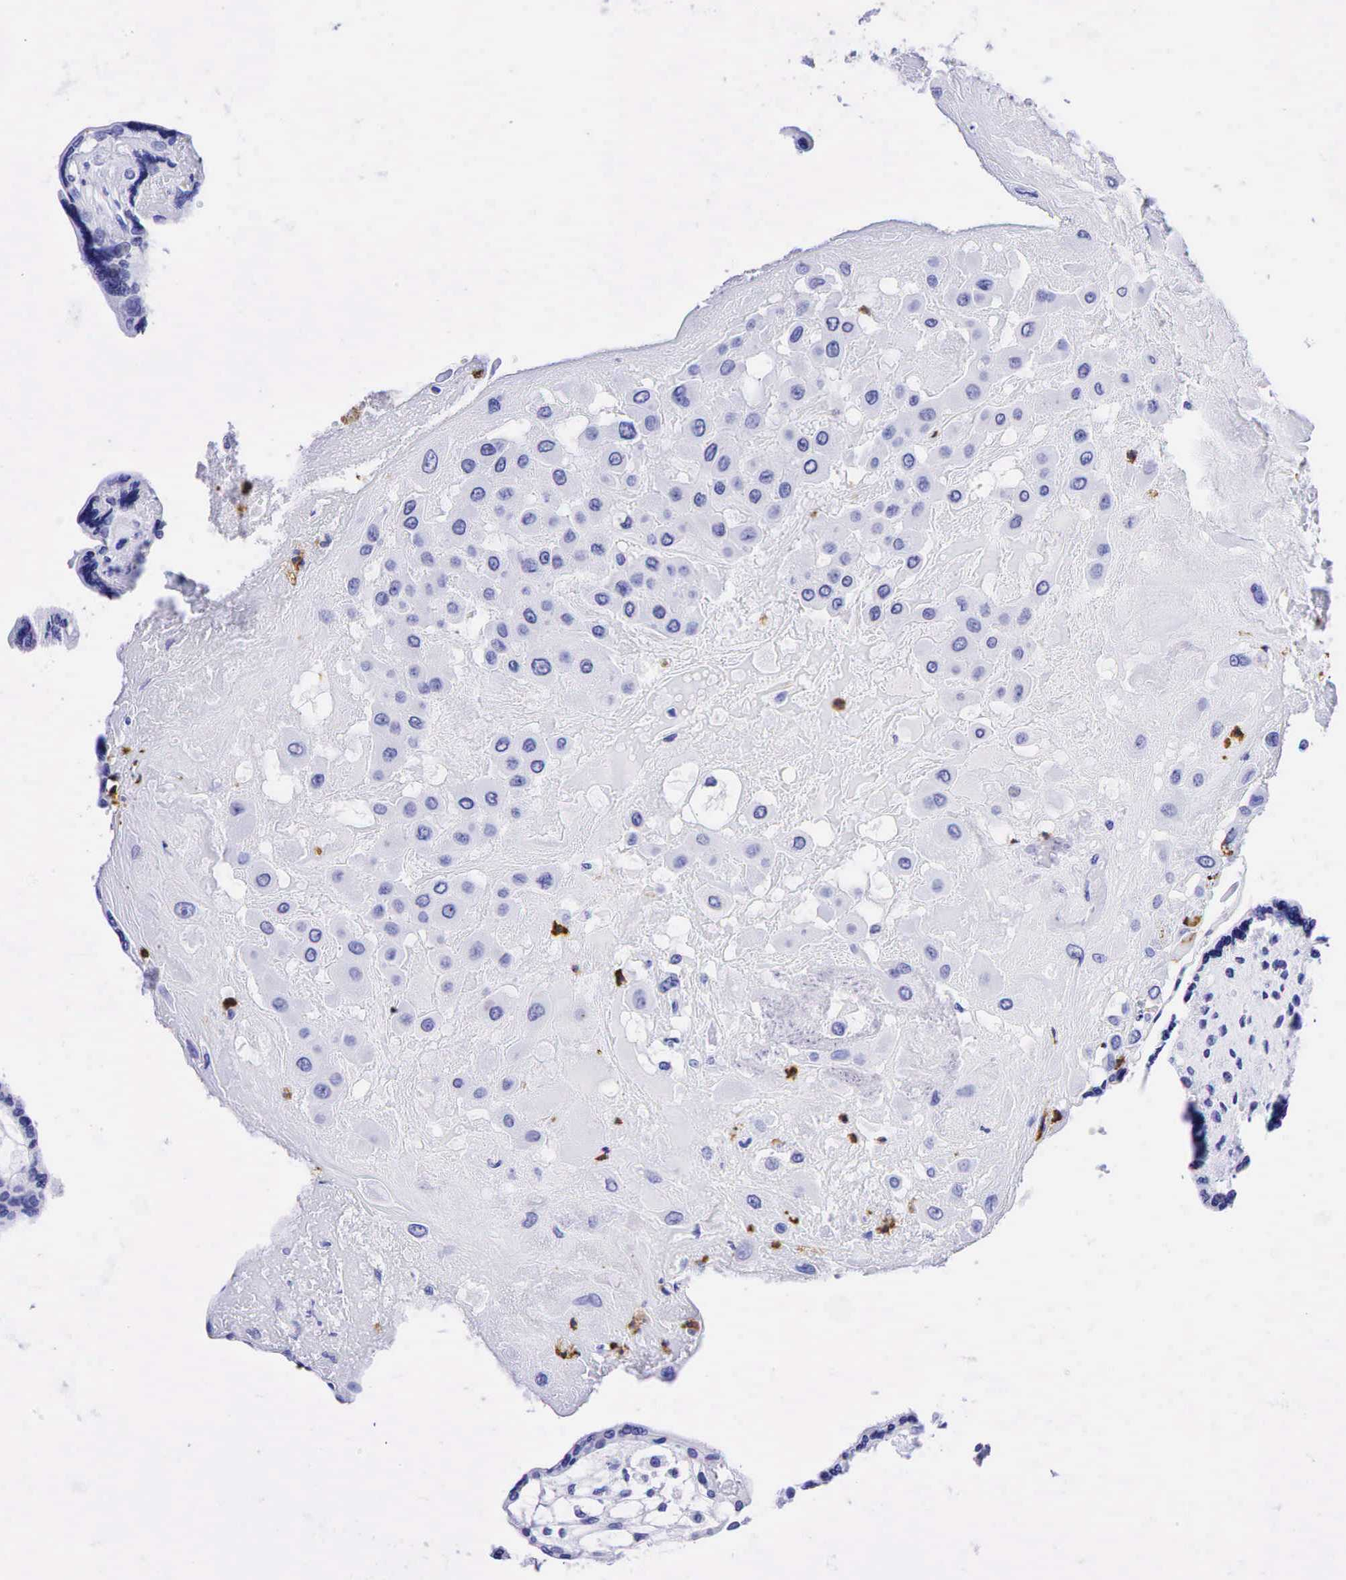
{"staining": {"intensity": "negative", "quantity": "none", "location": "none"}, "tissue": "placenta", "cell_type": "Decidual cells", "image_type": "normal", "snomed": [{"axis": "morphology", "description": "Normal tissue, NOS"}, {"axis": "topography", "description": "Placenta"}], "caption": "The image reveals no significant expression in decidual cells of placenta.", "gene": "FUT4", "patient": {"sex": "female", "age": 31}}